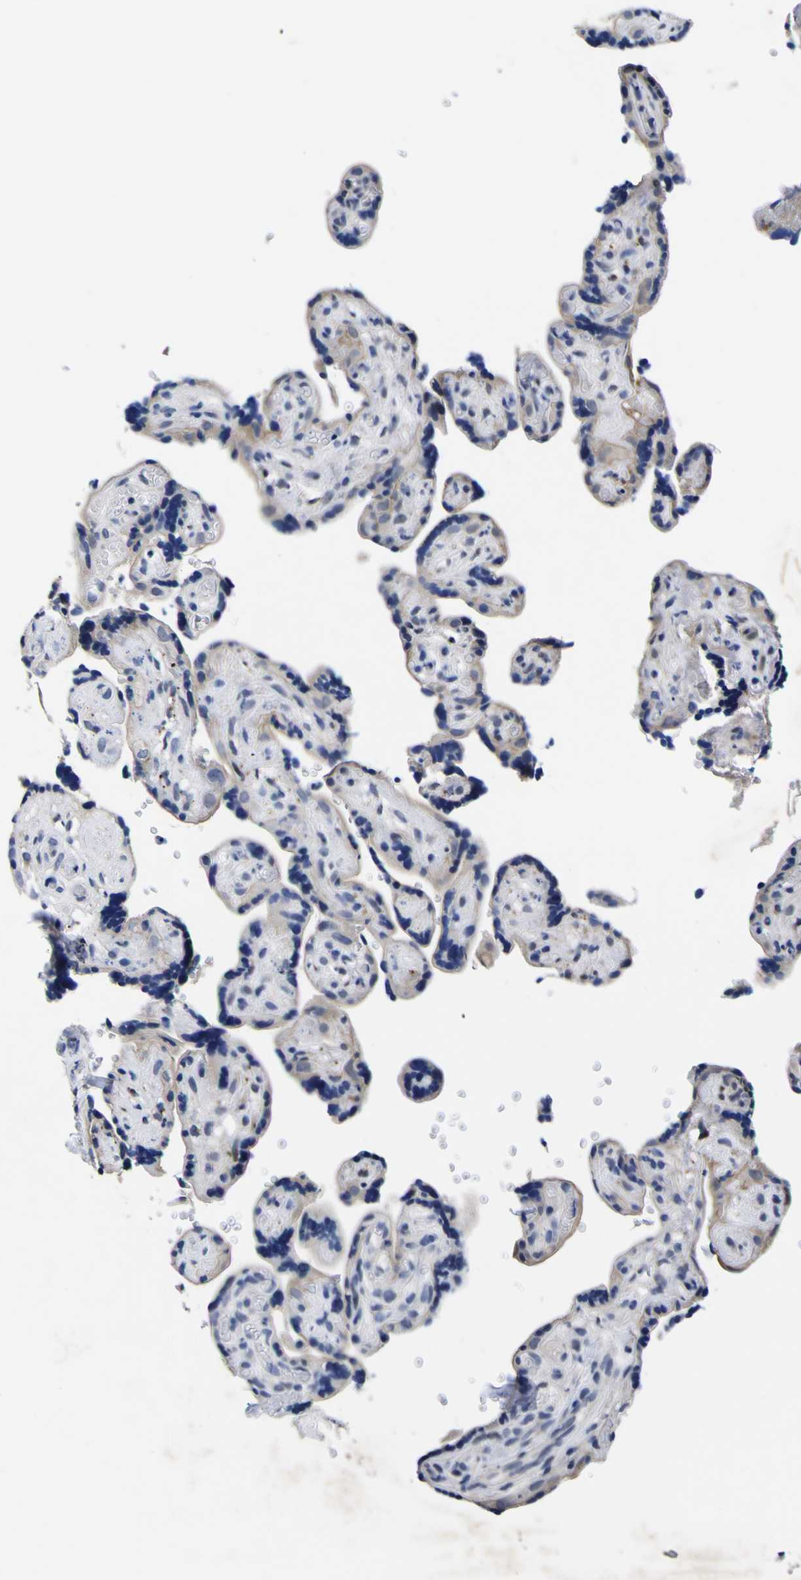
{"staining": {"intensity": "weak", "quantity": "<25%", "location": "cytoplasmic/membranous,nuclear"}, "tissue": "placenta", "cell_type": "Decidual cells", "image_type": "normal", "snomed": [{"axis": "morphology", "description": "Normal tissue, NOS"}, {"axis": "topography", "description": "Placenta"}], "caption": "IHC histopathology image of unremarkable placenta stained for a protein (brown), which reveals no expression in decidual cells.", "gene": "IGFLR1", "patient": {"sex": "female", "age": 30}}